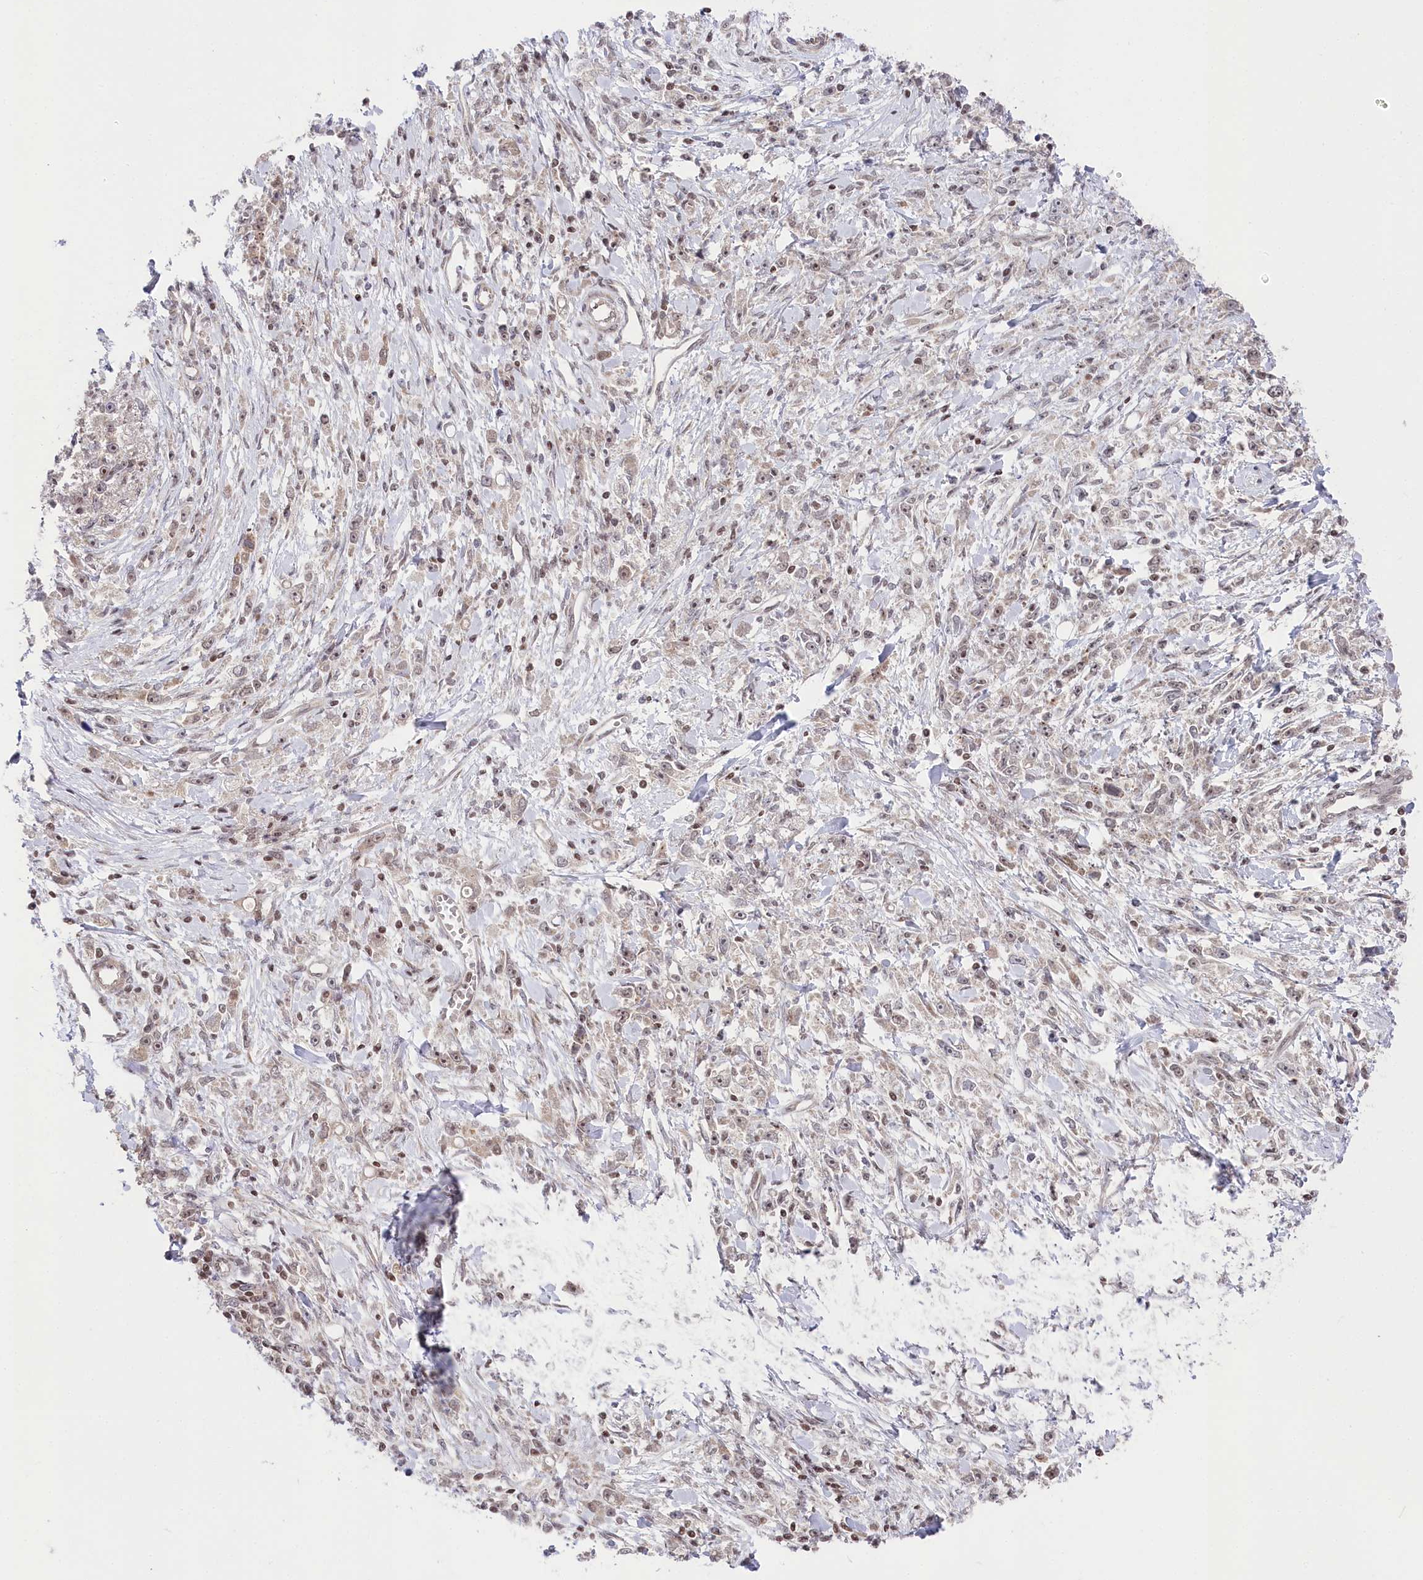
{"staining": {"intensity": "weak", "quantity": "25%-75%", "location": "nuclear"}, "tissue": "stomach cancer", "cell_type": "Tumor cells", "image_type": "cancer", "snomed": [{"axis": "morphology", "description": "Adenocarcinoma, NOS"}, {"axis": "topography", "description": "Stomach"}], "caption": "A low amount of weak nuclear expression is present in approximately 25%-75% of tumor cells in adenocarcinoma (stomach) tissue.", "gene": "CGGBP1", "patient": {"sex": "female", "age": 59}}